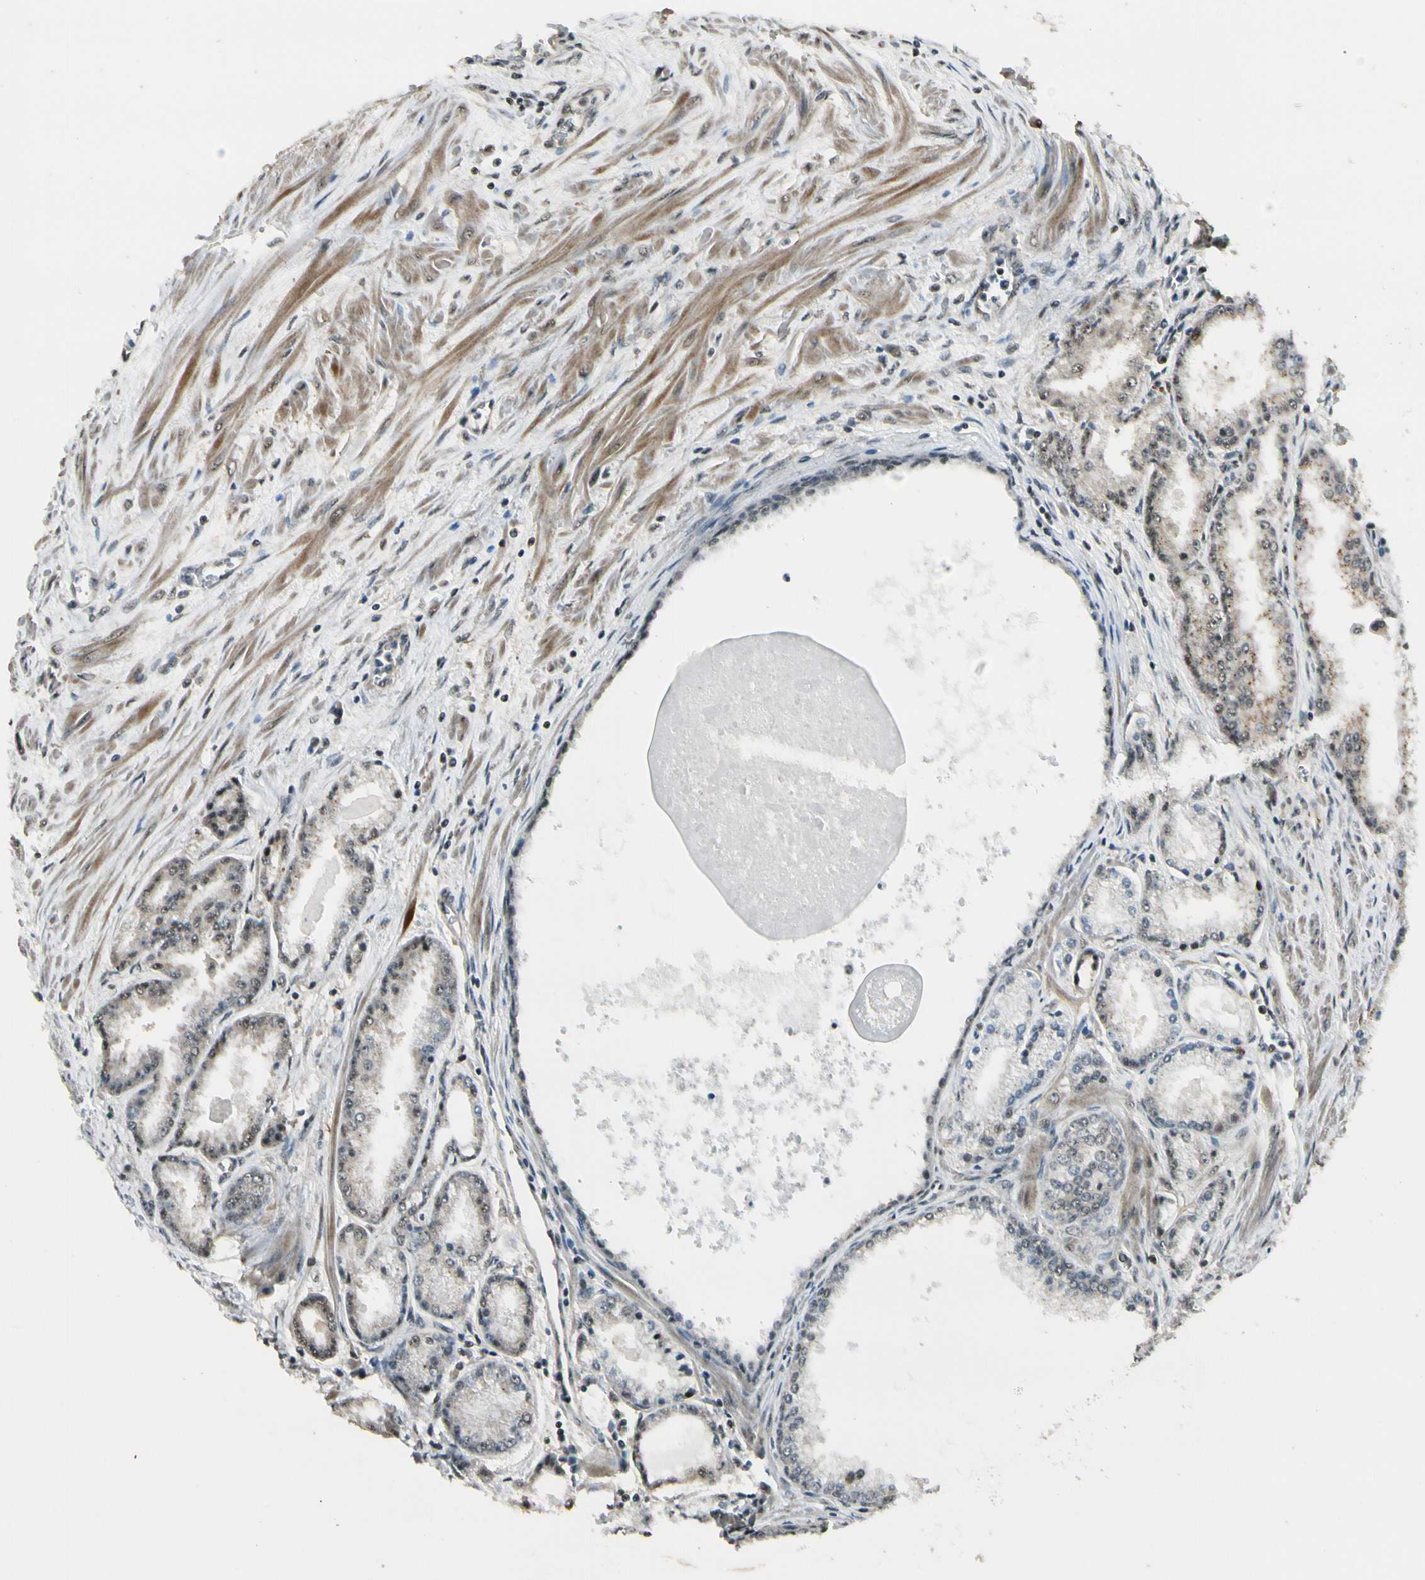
{"staining": {"intensity": "weak", "quantity": ">75%", "location": "cytoplasmic/membranous"}, "tissue": "prostate cancer", "cell_type": "Tumor cells", "image_type": "cancer", "snomed": [{"axis": "morphology", "description": "Adenocarcinoma, High grade"}, {"axis": "topography", "description": "Prostate"}], "caption": "Human prostate cancer stained for a protein (brown) exhibits weak cytoplasmic/membranous positive staining in about >75% of tumor cells.", "gene": "MCPH1", "patient": {"sex": "male", "age": 61}}